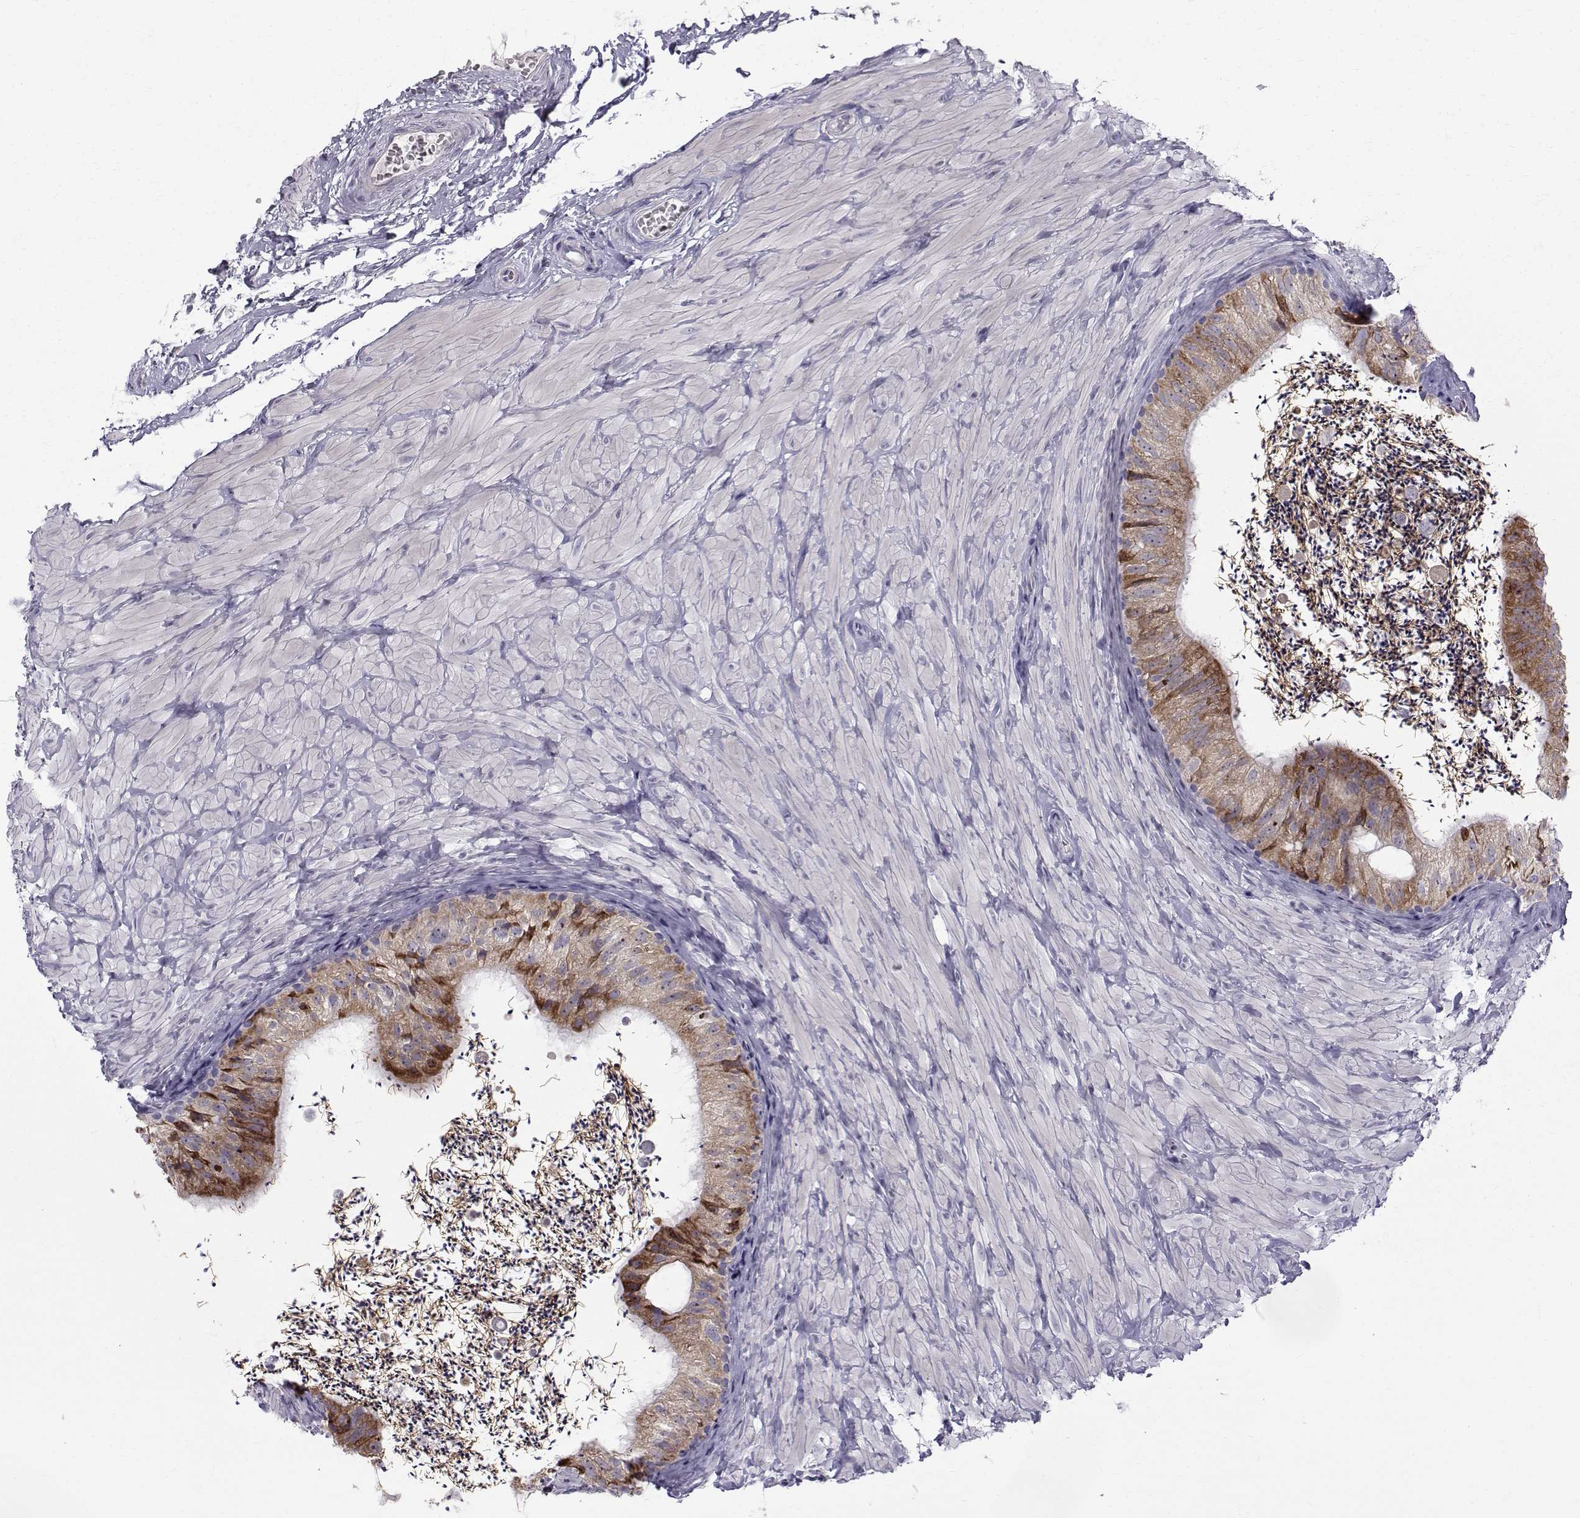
{"staining": {"intensity": "moderate", "quantity": "25%-75%", "location": "cytoplasmic/membranous"}, "tissue": "epididymis", "cell_type": "Glandular cells", "image_type": "normal", "snomed": [{"axis": "morphology", "description": "Normal tissue, NOS"}, {"axis": "topography", "description": "Epididymis"}], "caption": "Human epididymis stained with a brown dye exhibits moderate cytoplasmic/membranous positive positivity in approximately 25%-75% of glandular cells.", "gene": "ROPN1B", "patient": {"sex": "male", "age": 32}}